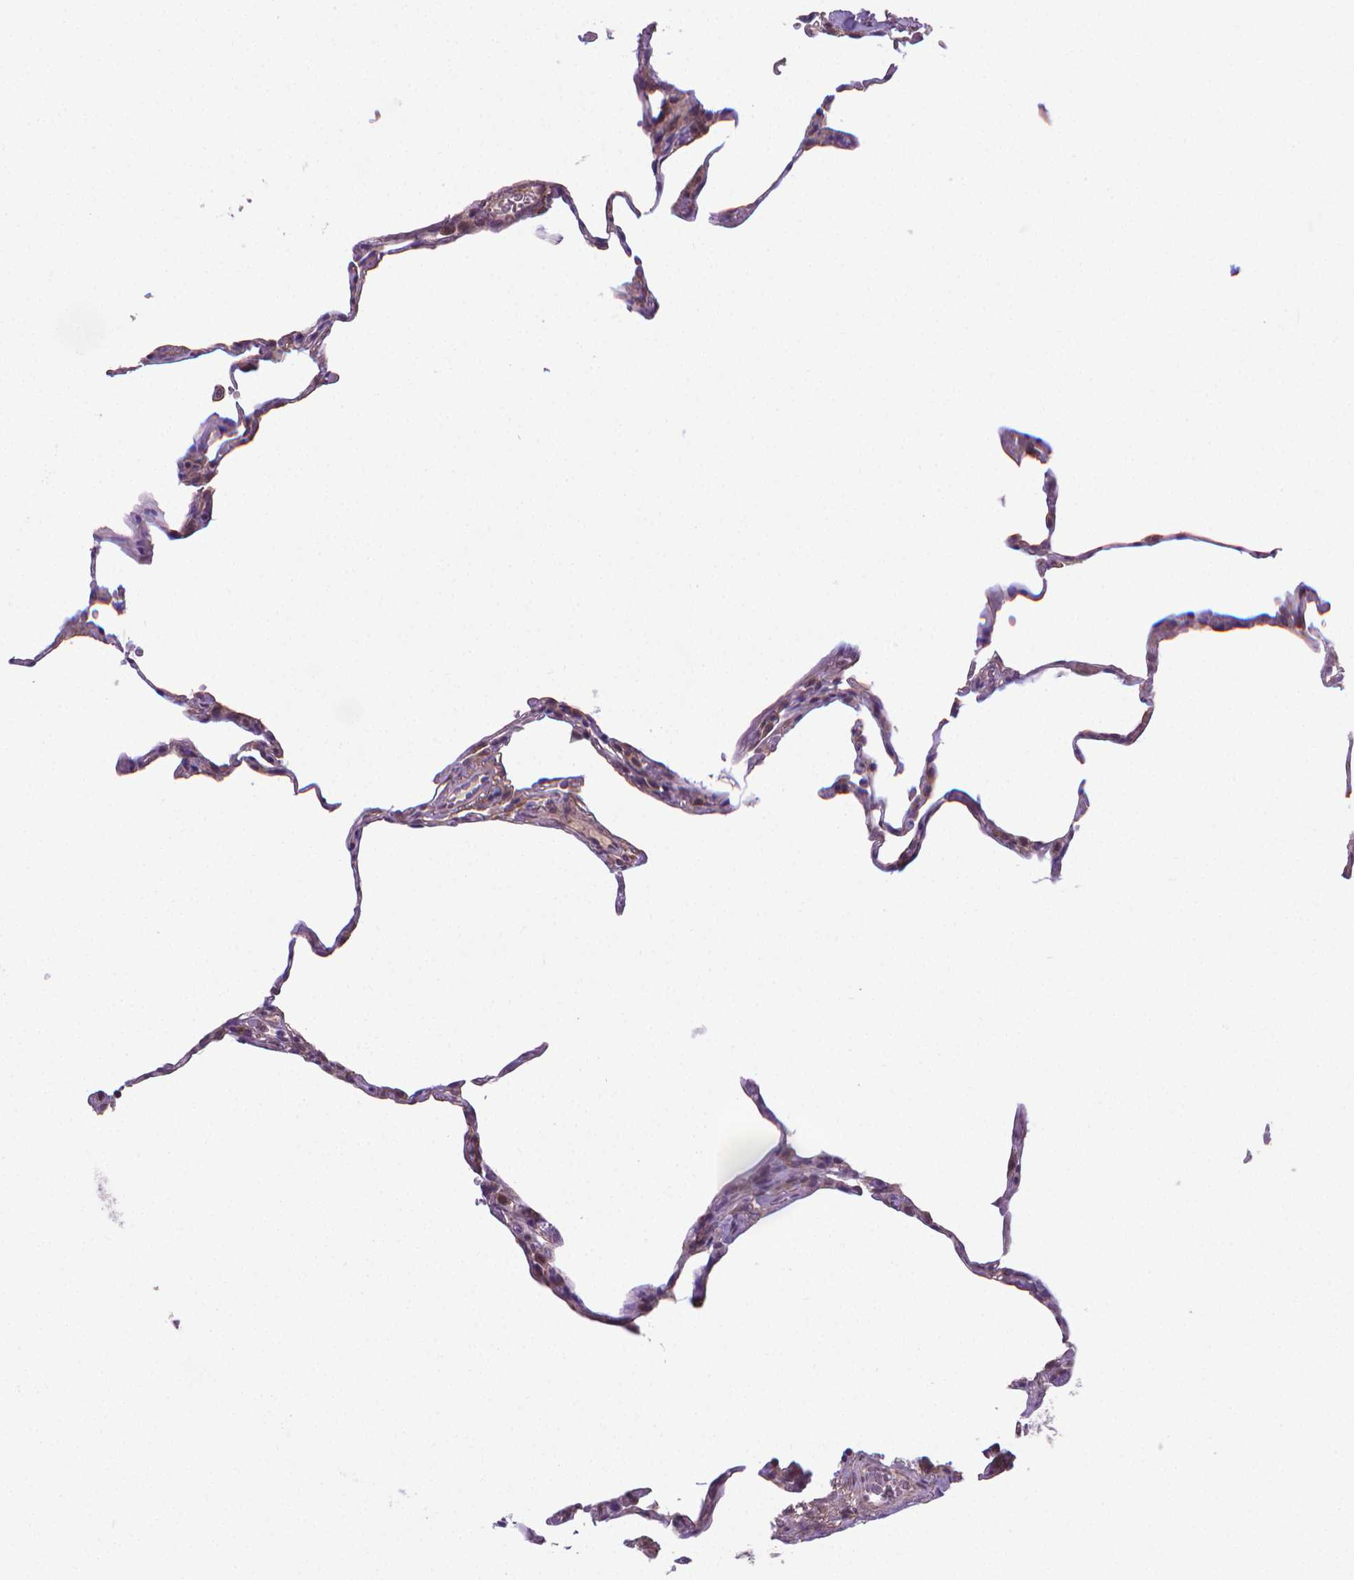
{"staining": {"intensity": "negative", "quantity": "none", "location": "none"}, "tissue": "lung", "cell_type": "Alveolar cells", "image_type": "normal", "snomed": [{"axis": "morphology", "description": "Normal tissue, NOS"}, {"axis": "topography", "description": "Lung"}], "caption": "Alveolar cells are negative for brown protein staining in unremarkable lung. Brightfield microscopy of immunohistochemistry stained with DAB (brown) and hematoxylin (blue), captured at high magnification.", "gene": "GPR63", "patient": {"sex": "female", "age": 57}}